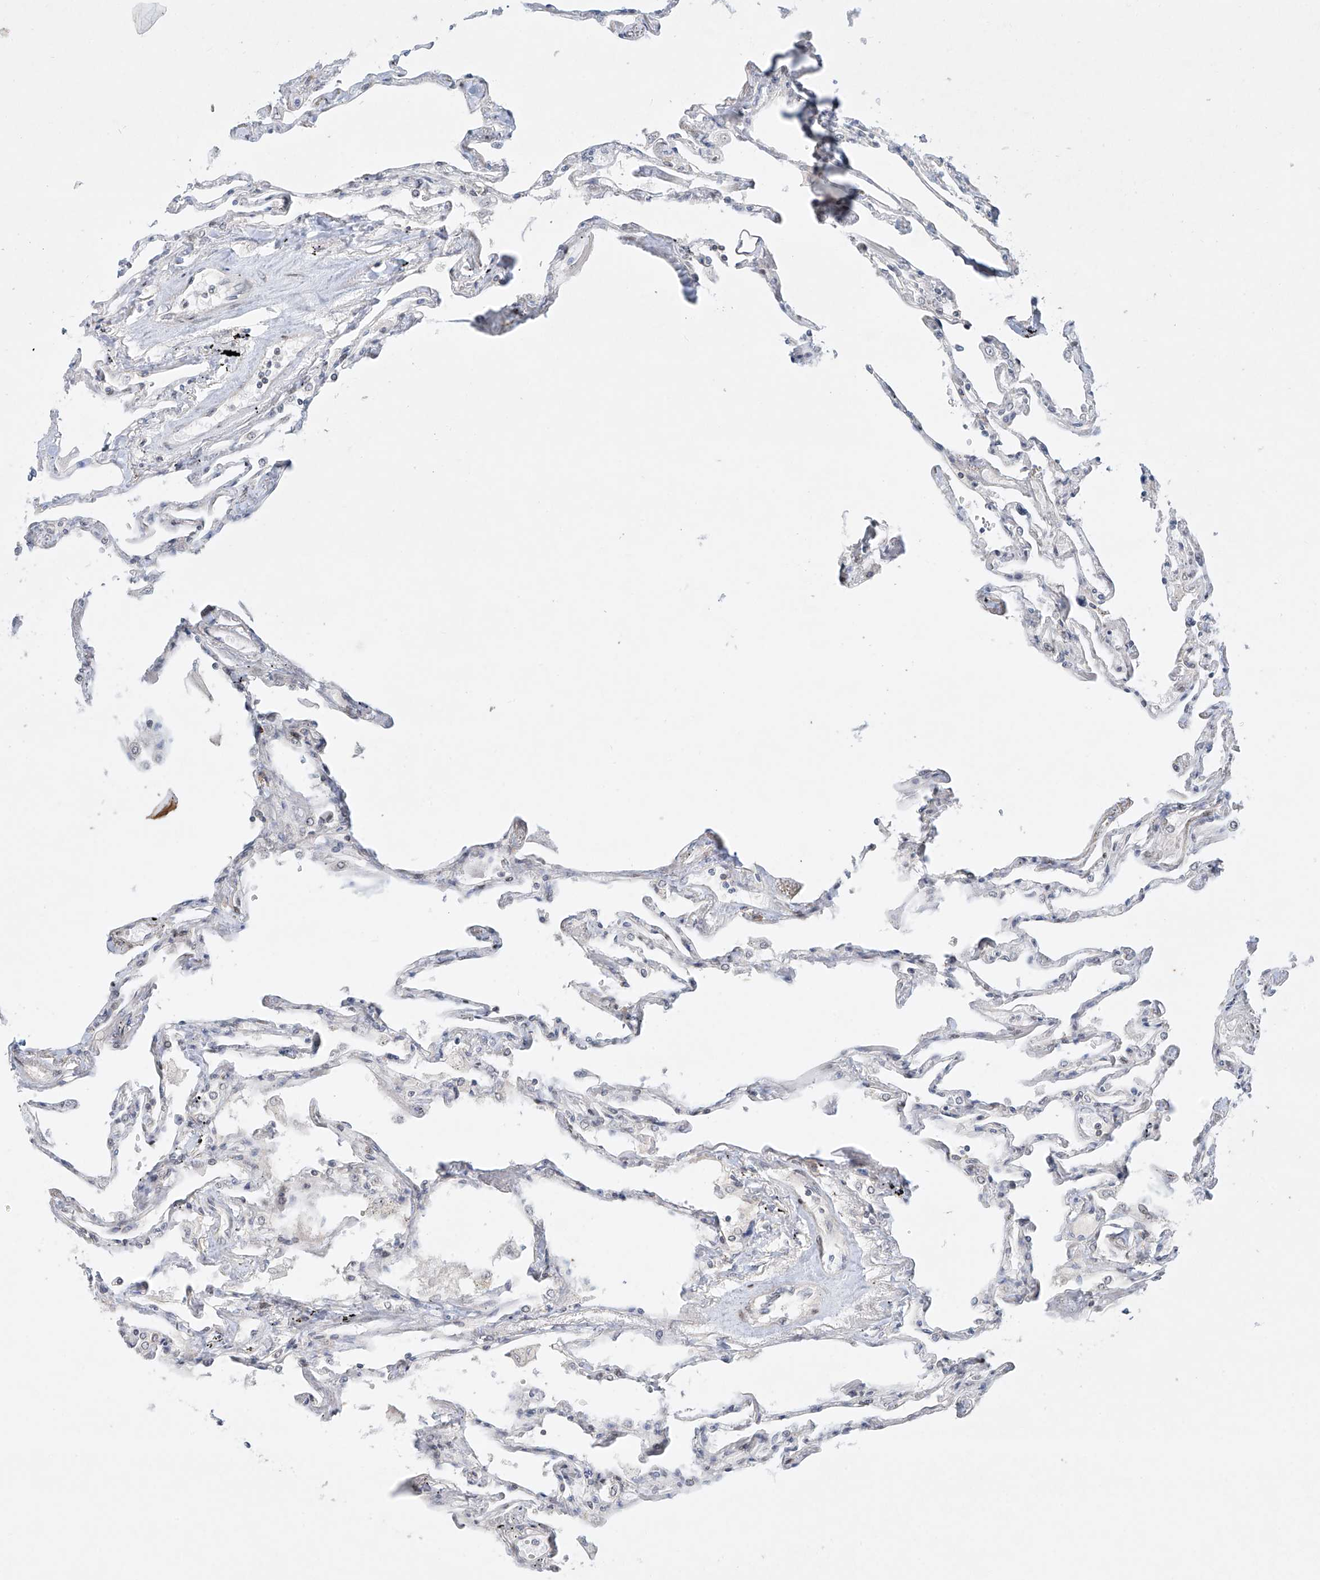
{"staining": {"intensity": "negative", "quantity": "none", "location": "none"}, "tissue": "lung", "cell_type": "Alveolar cells", "image_type": "normal", "snomed": [{"axis": "morphology", "description": "Normal tissue, NOS"}, {"axis": "topography", "description": "Lung"}], "caption": "The immunohistochemistry histopathology image has no significant positivity in alveolar cells of lung. (DAB immunohistochemistry (IHC), high magnification).", "gene": "TASP1", "patient": {"sex": "female", "age": 67}}